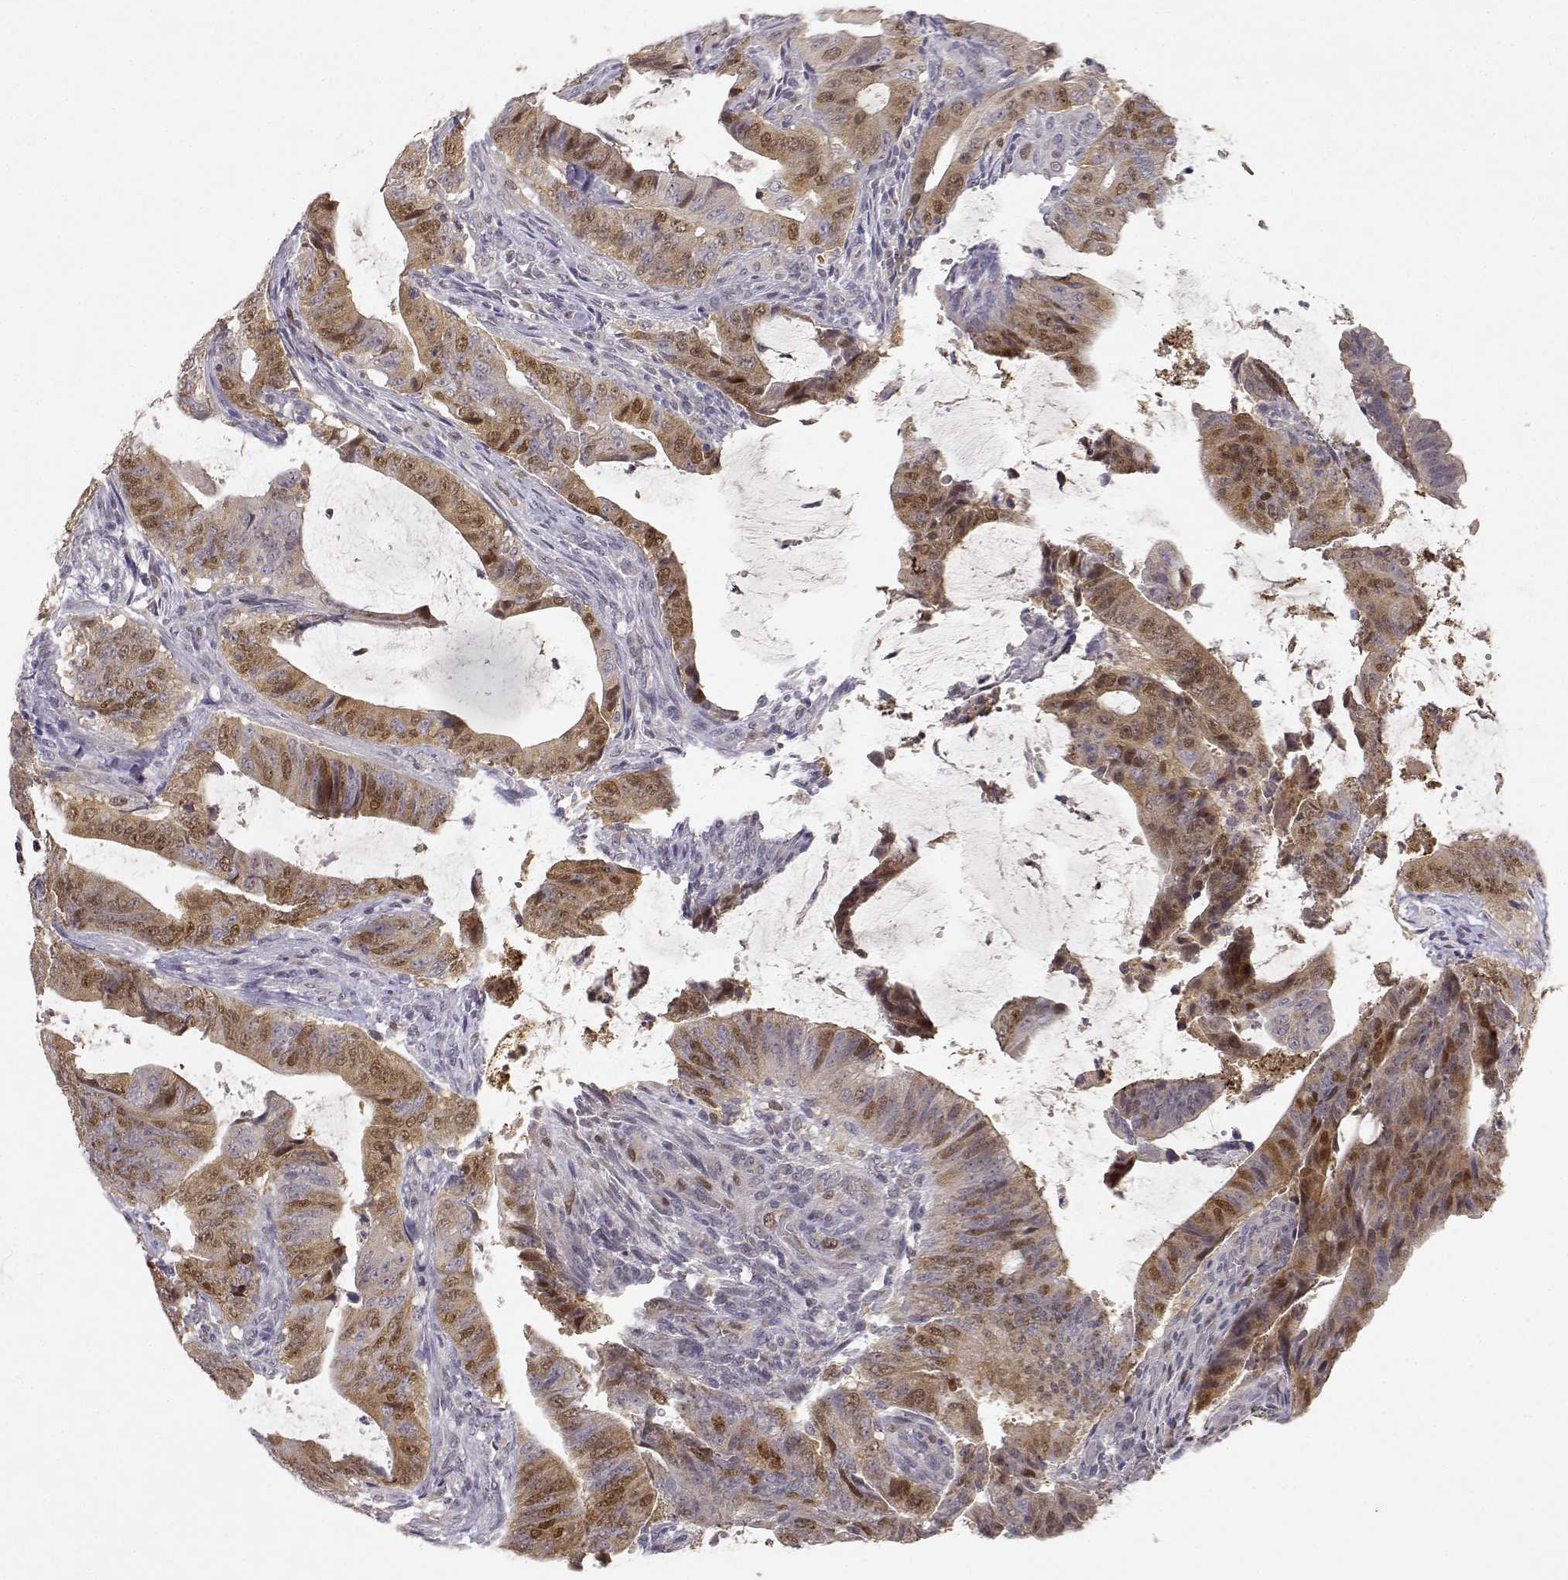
{"staining": {"intensity": "moderate", "quantity": ">75%", "location": "cytoplasmic/membranous,nuclear"}, "tissue": "colorectal cancer", "cell_type": "Tumor cells", "image_type": "cancer", "snomed": [{"axis": "morphology", "description": "Adenocarcinoma, NOS"}, {"axis": "topography", "description": "Colon"}], "caption": "A photomicrograph of human colorectal cancer stained for a protein shows moderate cytoplasmic/membranous and nuclear brown staining in tumor cells. (DAB (3,3'-diaminobenzidine) = brown stain, brightfield microscopy at high magnification).", "gene": "RAD51", "patient": {"sex": "female", "age": 43}}